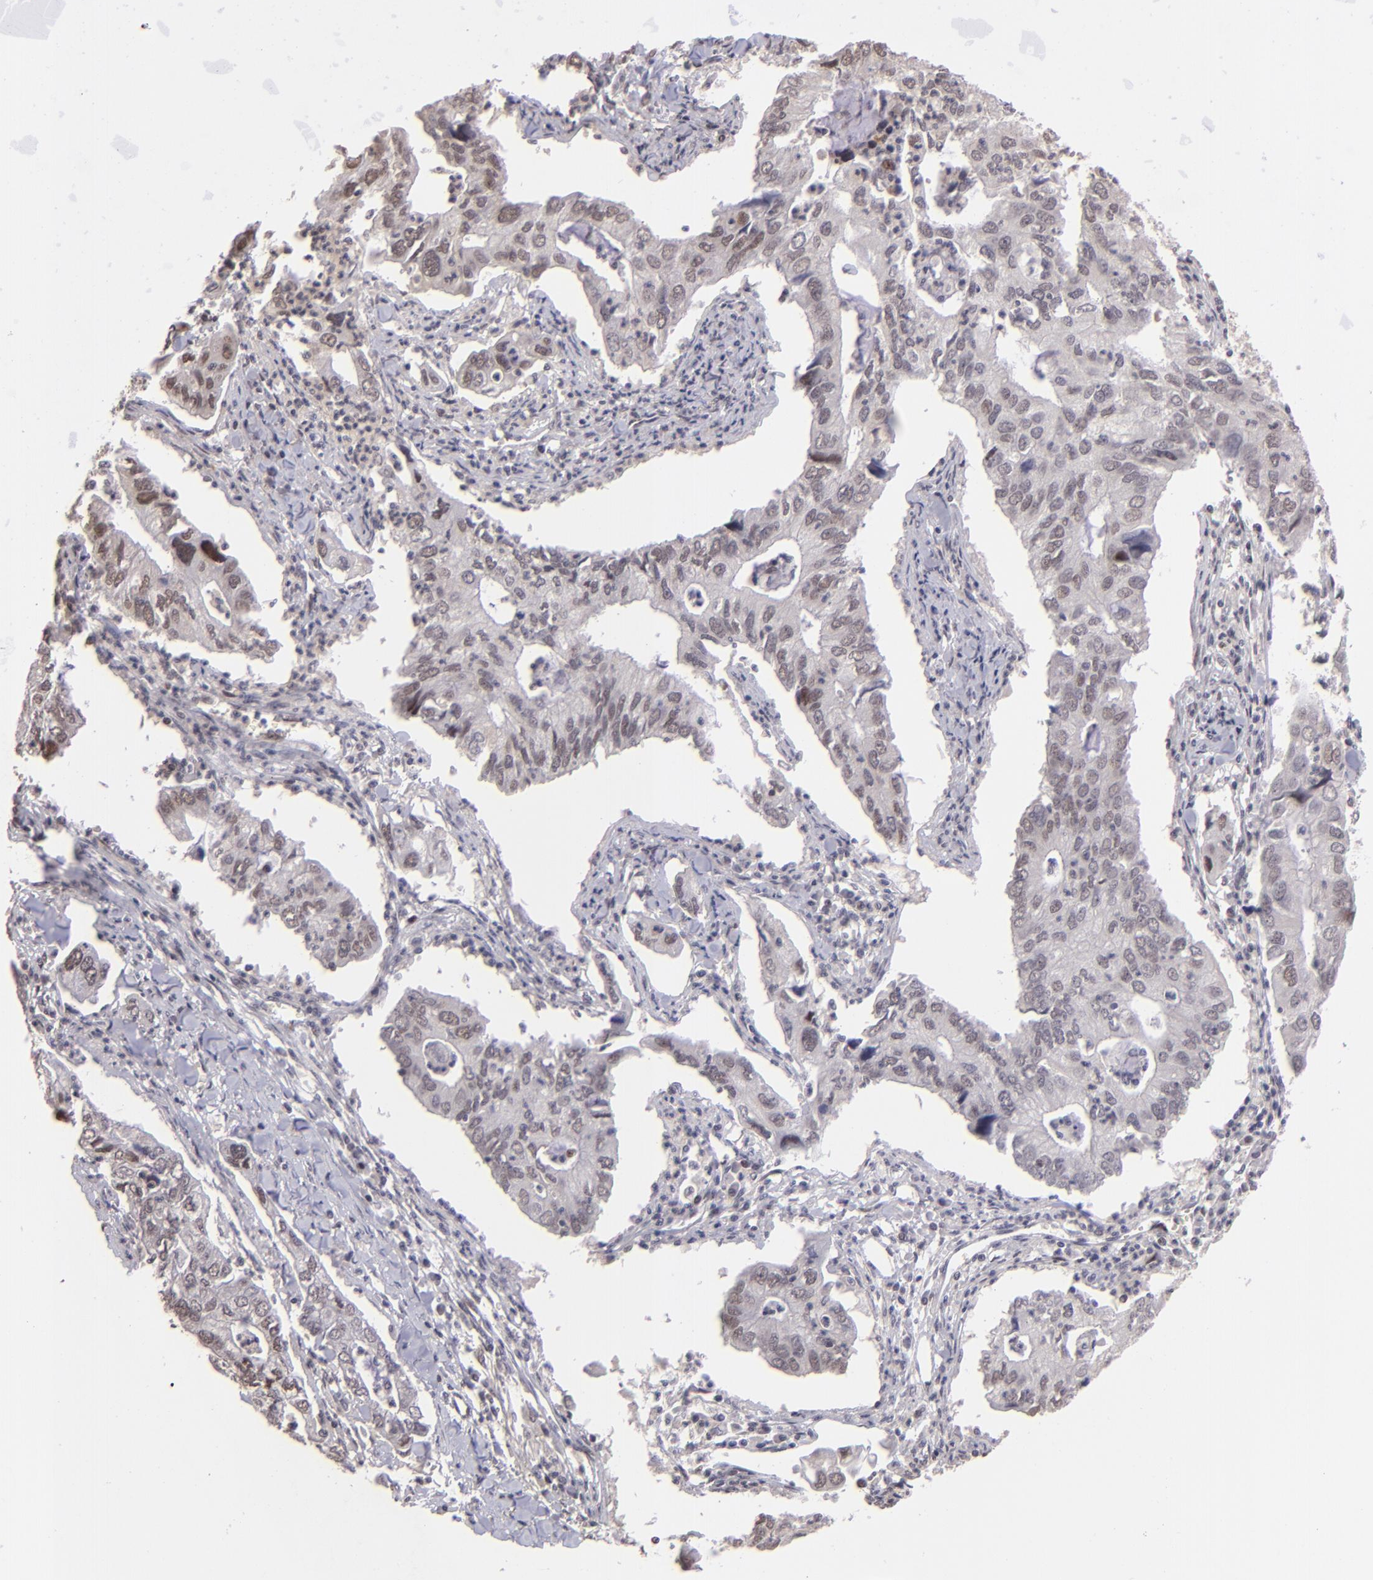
{"staining": {"intensity": "weak", "quantity": "<25%", "location": "nuclear"}, "tissue": "lung cancer", "cell_type": "Tumor cells", "image_type": "cancer", "snomed": [{"axis": "morphology", "description": "Adenocarcinoma, NOS"}, {"axis": "topography", "description": "Lung"}], "caption": "Tumor cells show no significant protein expression in lung cancer (adenocarcinoma).", "gene": "RARB", "patient": {"sex": "male", "age": 48}}